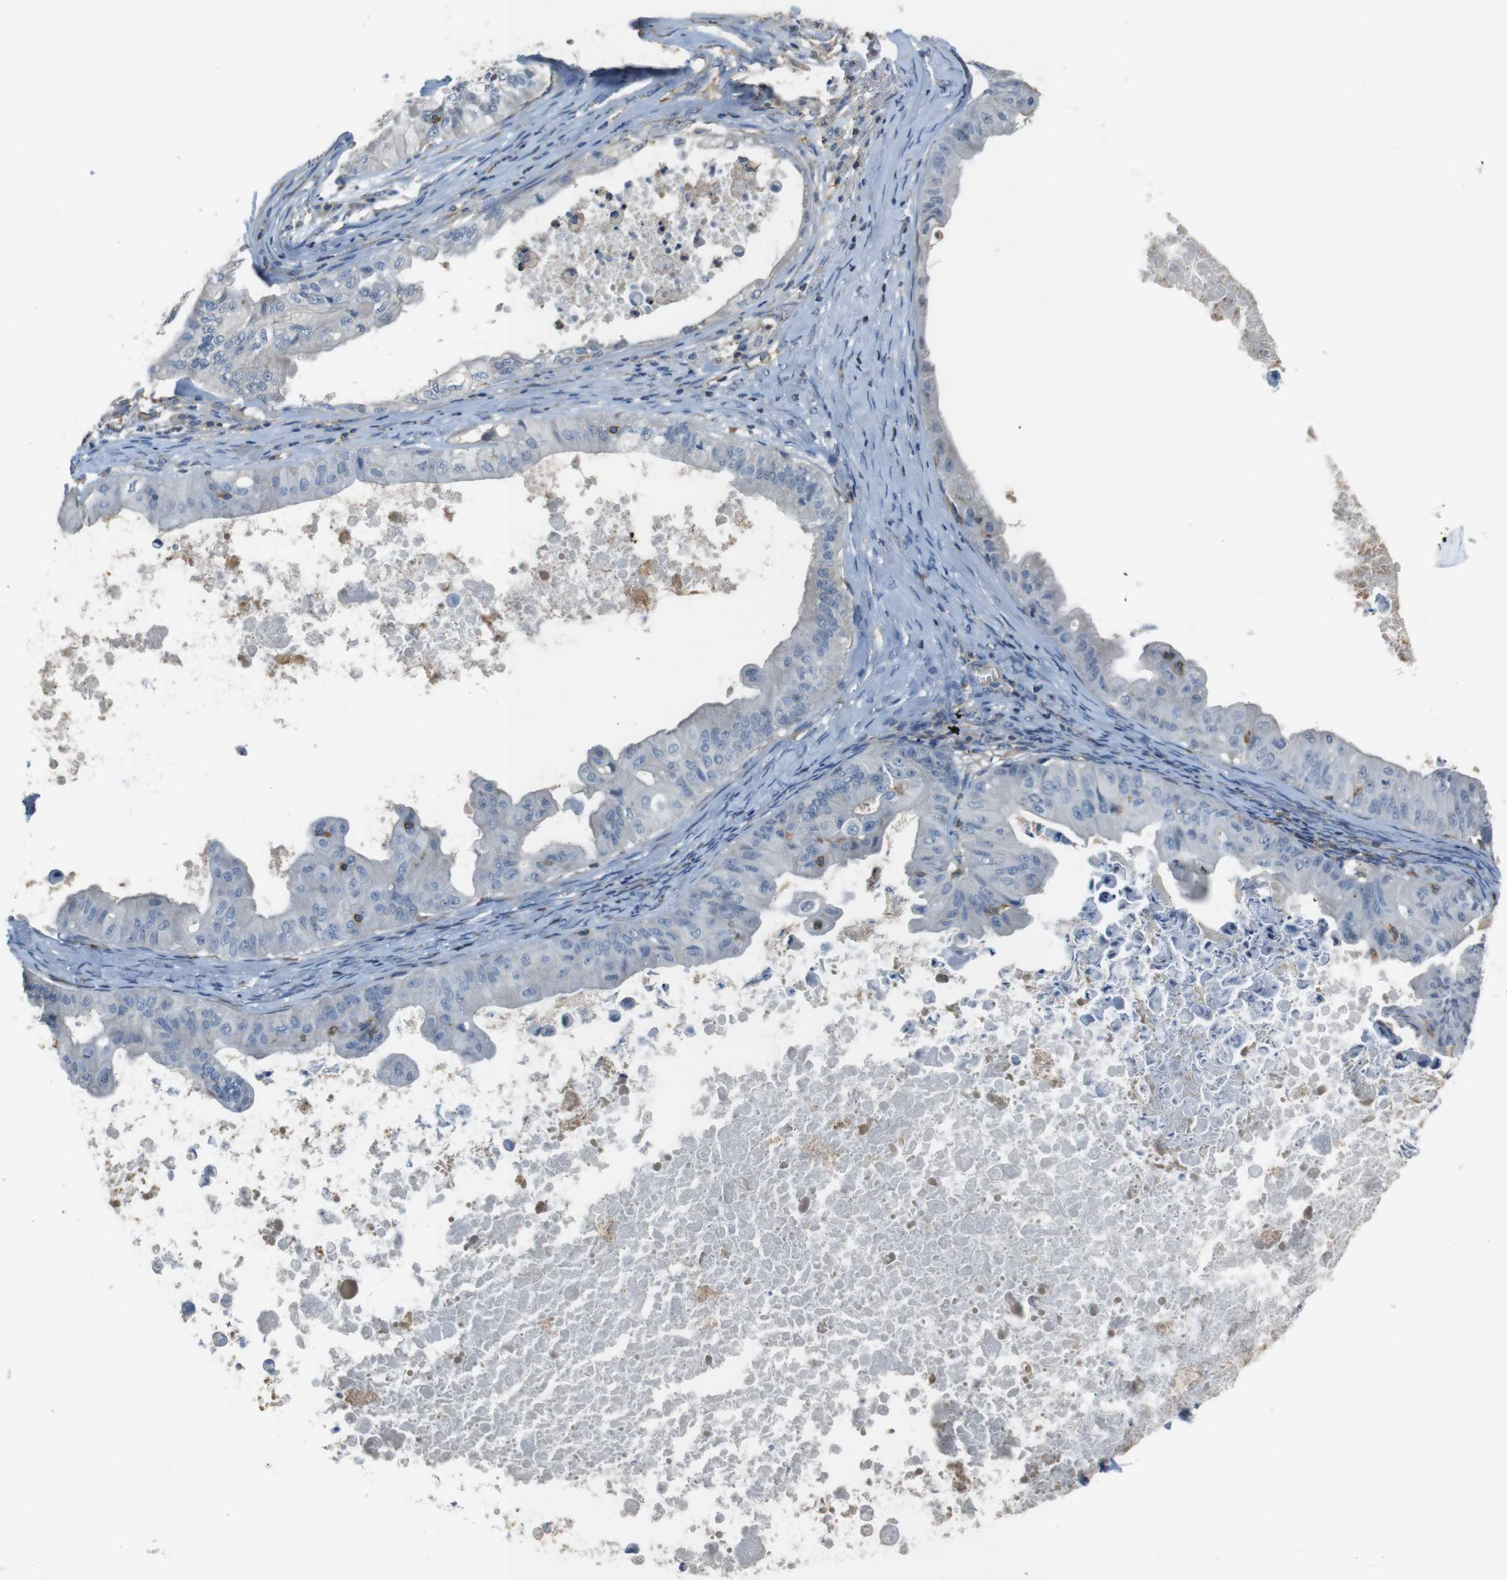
{"staining": {"intensity": "negative", "quantity": "none", "location": "none"}, "tissue": "ovarian cancer", "cell_type": "Tumor cells", "image_type": "cancer", "snomed": [{"axis": "morphology", "description": "Cystadenocarcinoma, mucinous, NOS"}, {"axis": "topography", "description": "Ovary"}], "caption": "Protein analysis of ovarian cancer demonstrates no significant staining in tumor cells. (DAB (3,3'-diaminobenzidine) immunohistochemistry with hematoxylin counter stain).", "gene": "FCAR", "patient": {"sex": "female", "age": 37}}